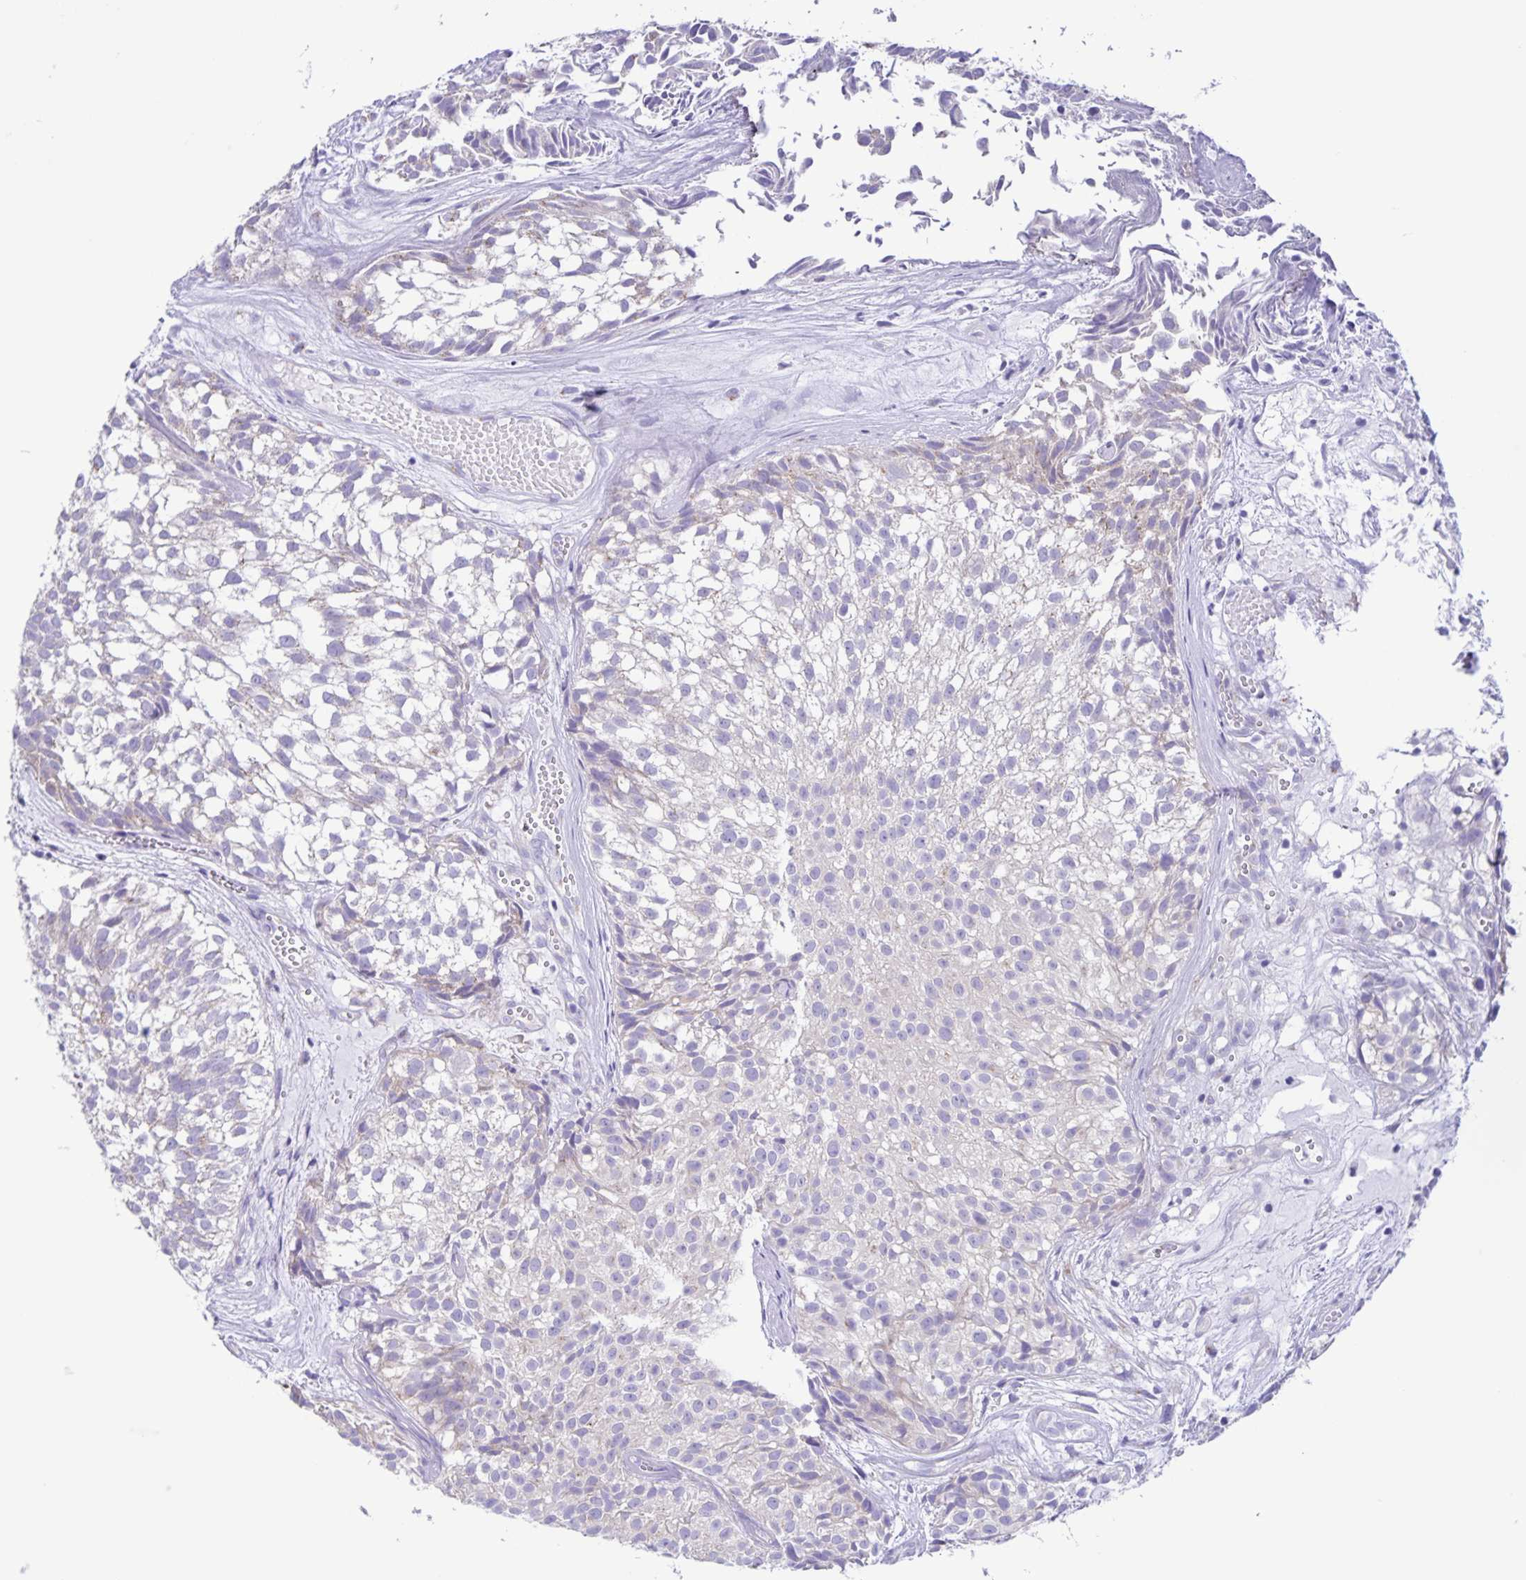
{"staining": {"intensity": "negative", "quantity": "none", "location": "none"}, "tissue": "urothelial cancer", "cell_type": "Tumor cells", "image_type": "cancer", "snomed": [{"axis": "morphology", "description": "Urothelial carcinoma, Low grade"}, {"axis": "topography", "description": "Urinary bladder"}], "caption": "Tumor cells show no significant expression in low-grade urothelial carcinoma. Nuclei are stained in blue.", "gene": "CAPSL", "patient": {"sex": "male", "age": 70}}